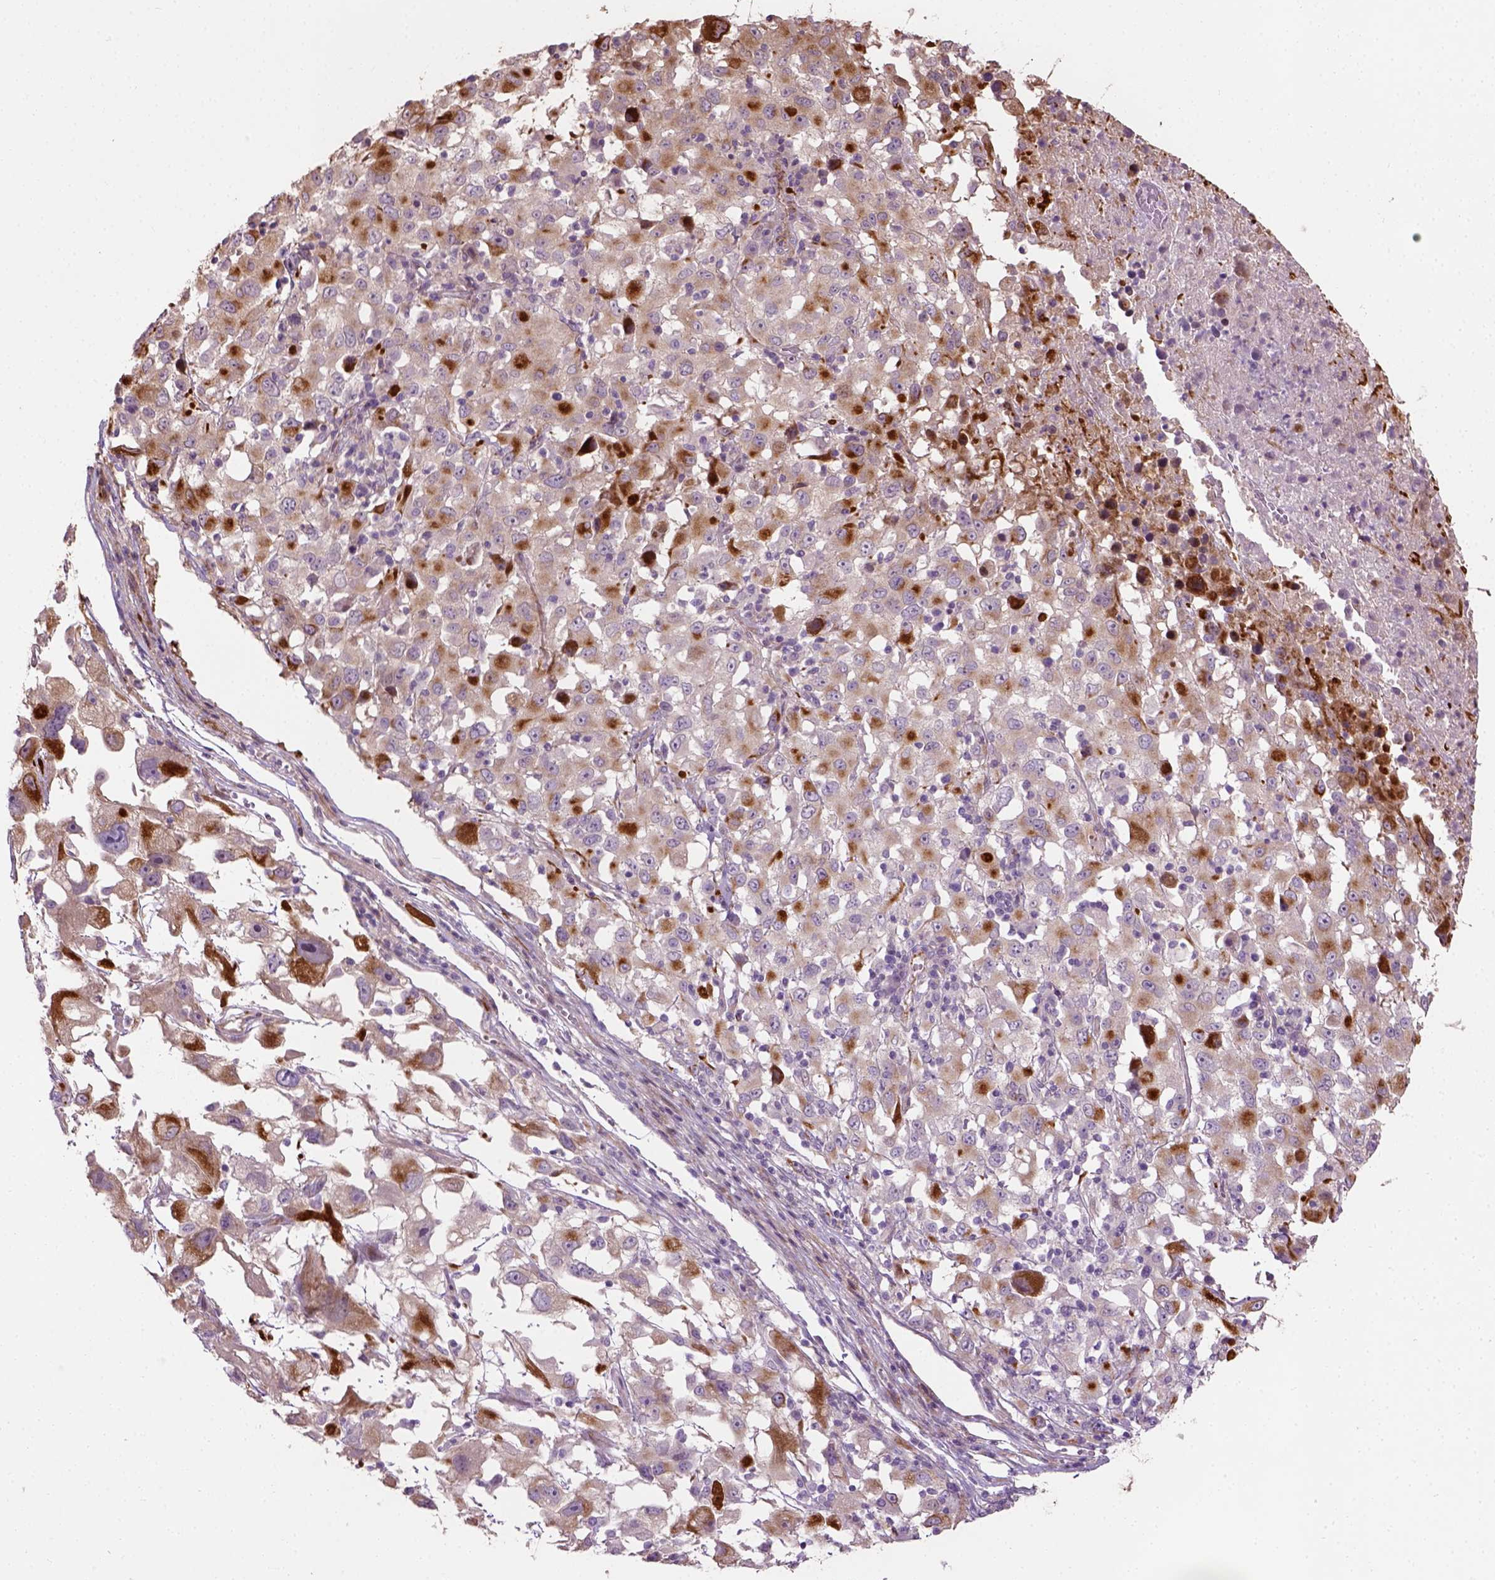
{"staining": {"intensity": "moderate", "quantity": ">75%", "location": "cytoplasmic/membranous"}, "tissue": "melanoma", "cell_type": "Tumor cells", "image_type": "cancer", "snomed": [{"axis": "morphology", "description": "Malignant melanoma, Metastatic site"}, {"axis": "topography", "description": "Soft tissue"}], "caption": "A micrograph showing moderate cytoplasmic/membranous staining in approximately >75% of tumor cells in malignant melanoma (metastatic site), as visualized by brown immunohistochemical staining.", "gene": "PKP3", "patient": {"sex": "male", "age": 50}}